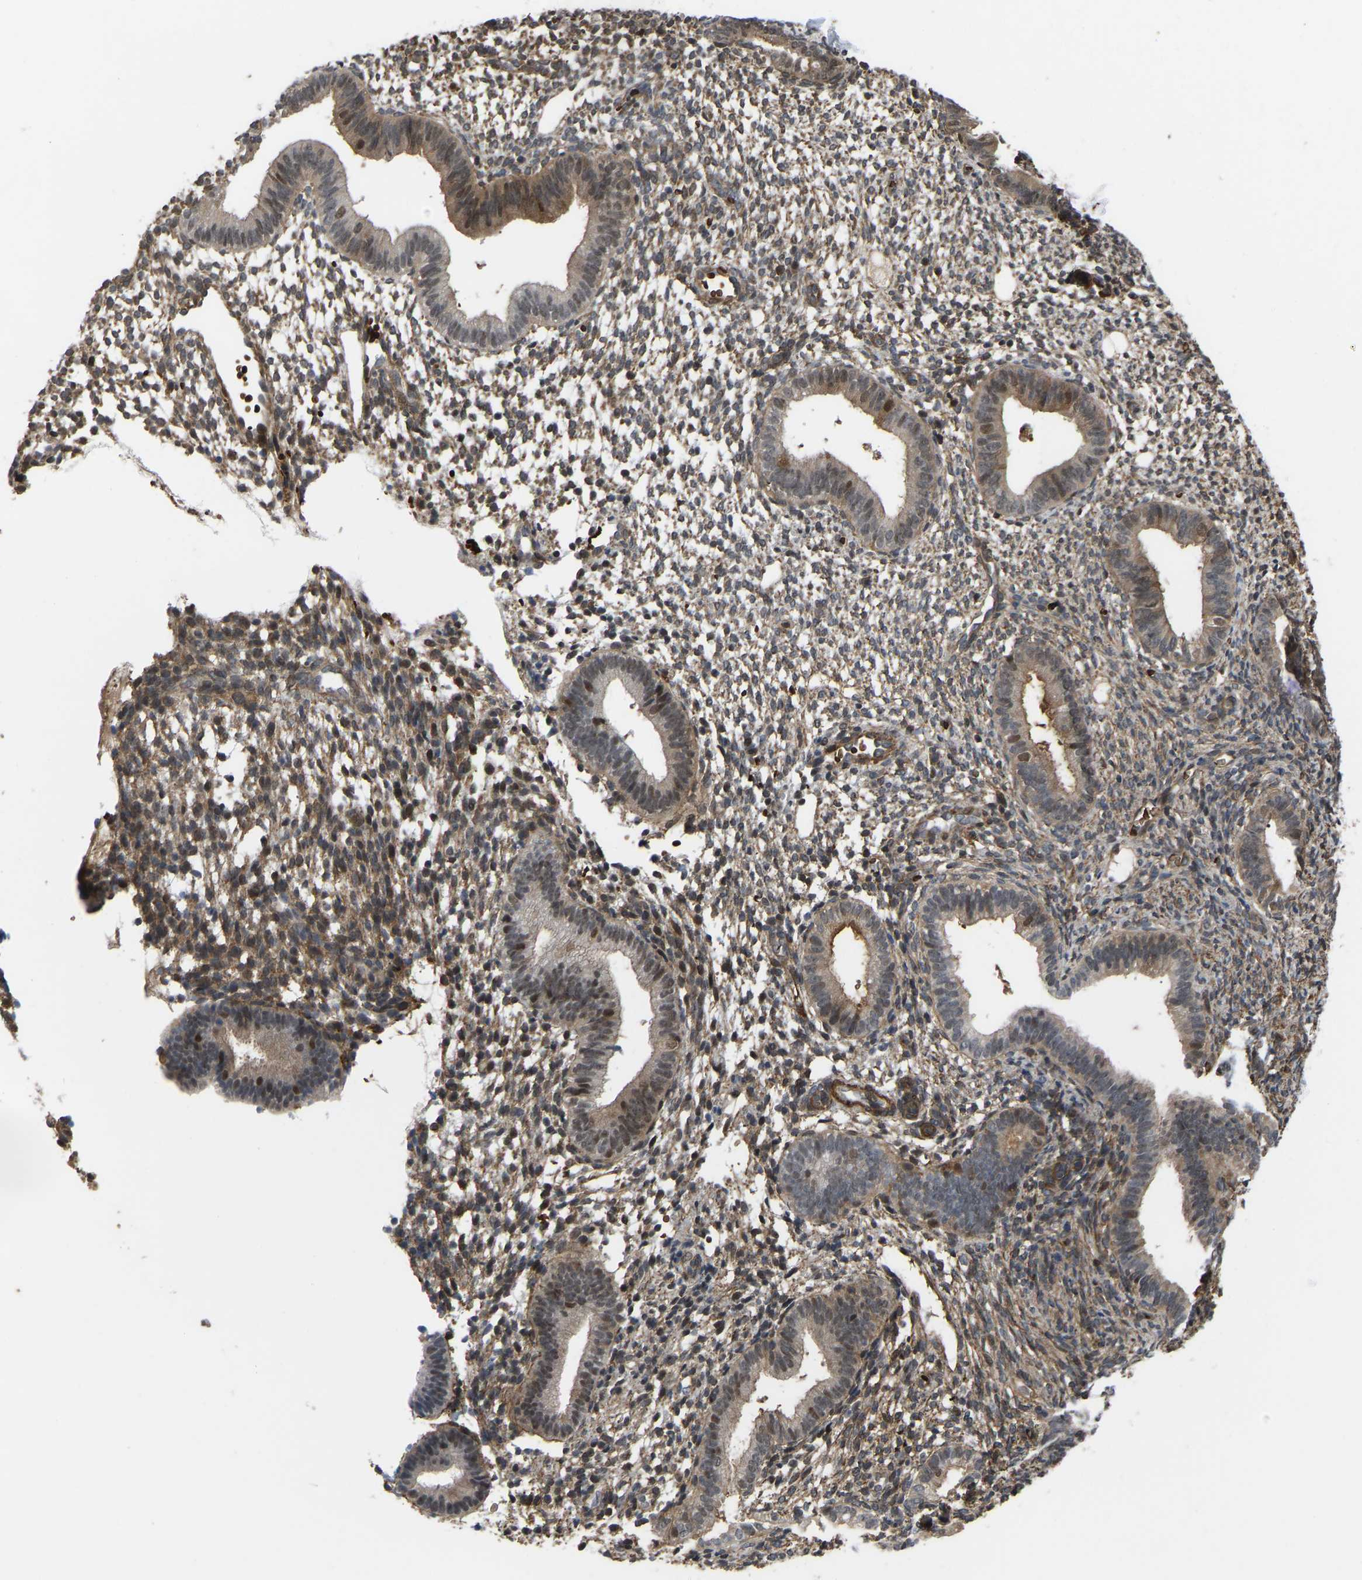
{"staining": {"intensity": "moderate", "quantity": ">75%", "location": "cytoplasmic/membranous,nuclear"}, "tissue": "endometrium", "cell_type": "Cells in endometrial stroma", "image_type": "normal", "snomed": [{"axis": "morphology", "description": "Normal tissue, NOS"}, {"axis": "topography", "description": "Endometrium"}], "caption": "This photomicrograph reveals immunohistochemistry (IHC) staining of normal human endometrium, with medium moderate cytoplasmic/membranous,nuclear staining in about >75% of cells in endometrial stroma.", "gene": "CYP7B1", "patient": {"sex": "female", "age": 46}}